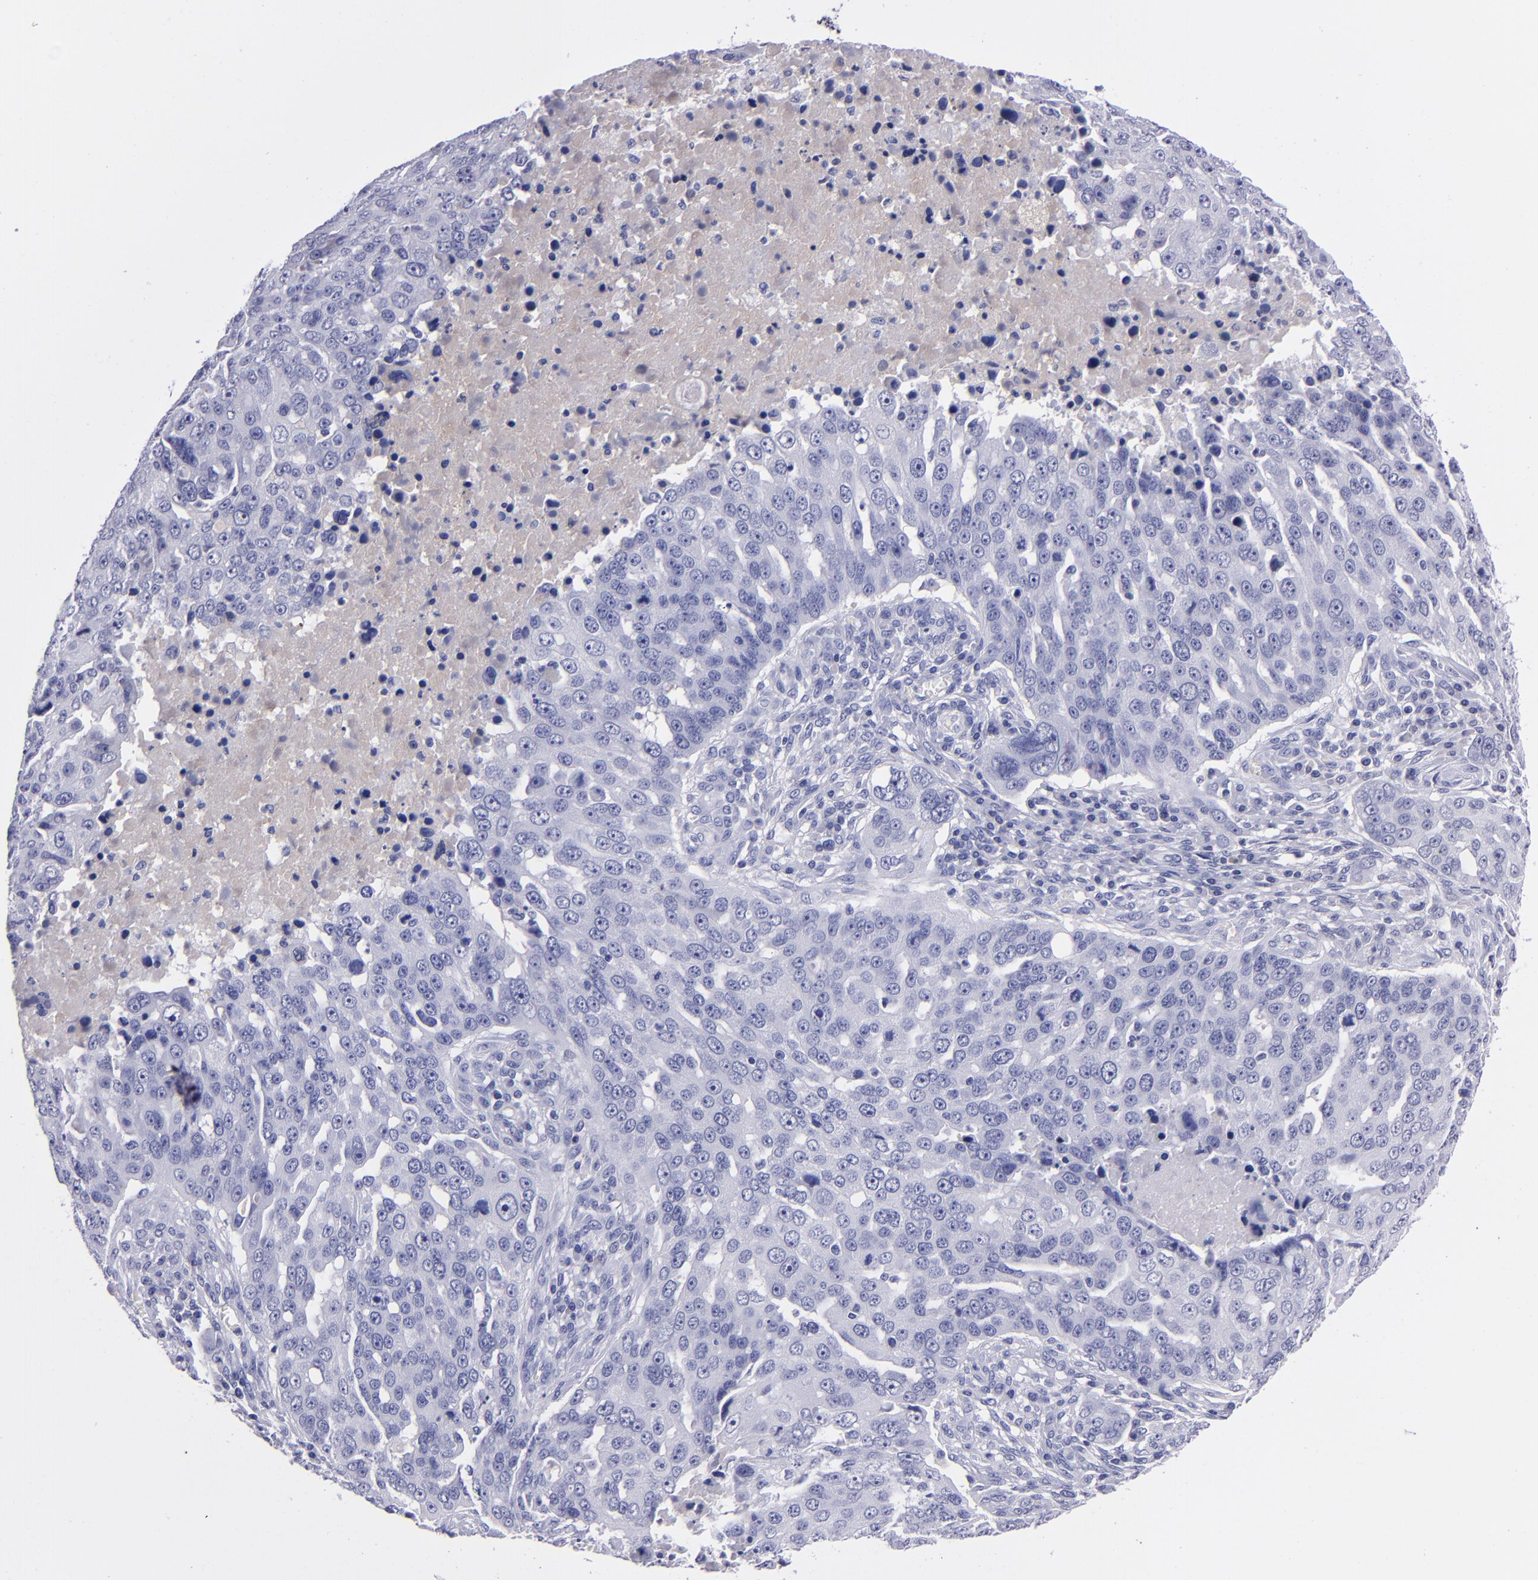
{"staining": {"intensity": "negative", "quantity": "none", "location": "none"}, "tissue": "ovarian cancer", "cell_type": "Tumor cells", "image_type": "cancer", "snomed": [{"axis": "morphology", "description": "Carcinoma, endometroid"}, {"axis": "topography", "description": "Ovary"}], "caption": "Tumor cells show no significant protein positivity in ovarian cancer.", "gene": "CD37", "patient": {"sex": "female", "age": 75}}